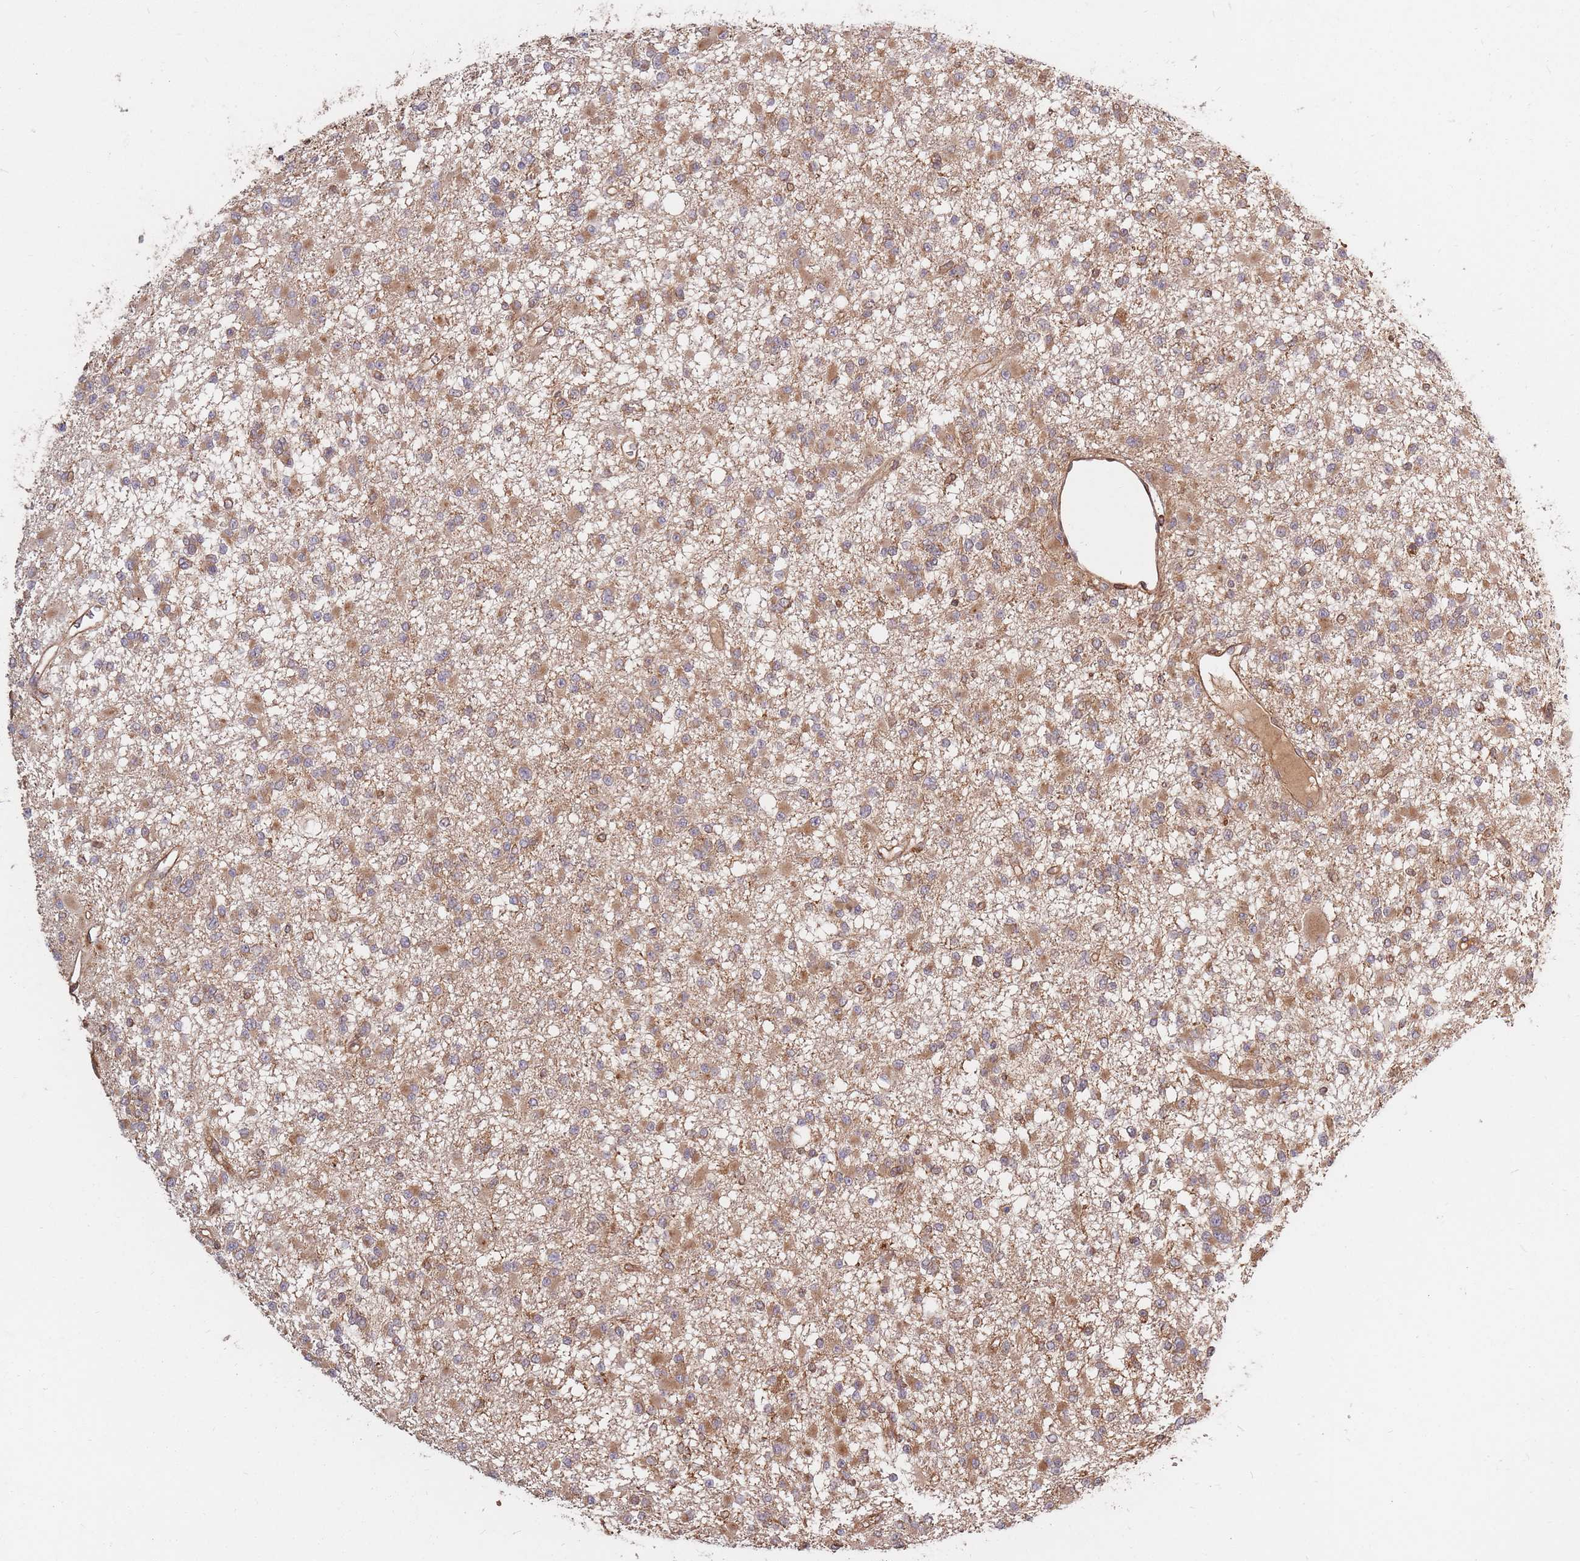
{"staining": {"intensity": "moderate", "quantity": ">75%", "location": "cytoplasmic/membranous"}, "tissue": "glioma", "cell_type": "Tumor cells", "image_type": "cancer", "snomed": [{"axis": "morphology", "description": "Glioma, malignant, Low grade"}, {"axis": "topography", "description": "Brain"}], "caption": "Glioma stained with a brown dye demonstrates moderate cytoplasmic/membranous positive positivity in approximately >75% of tumor cells.", "gene": "RASSF2", "patient": {"sex": "female", "age": 22}}